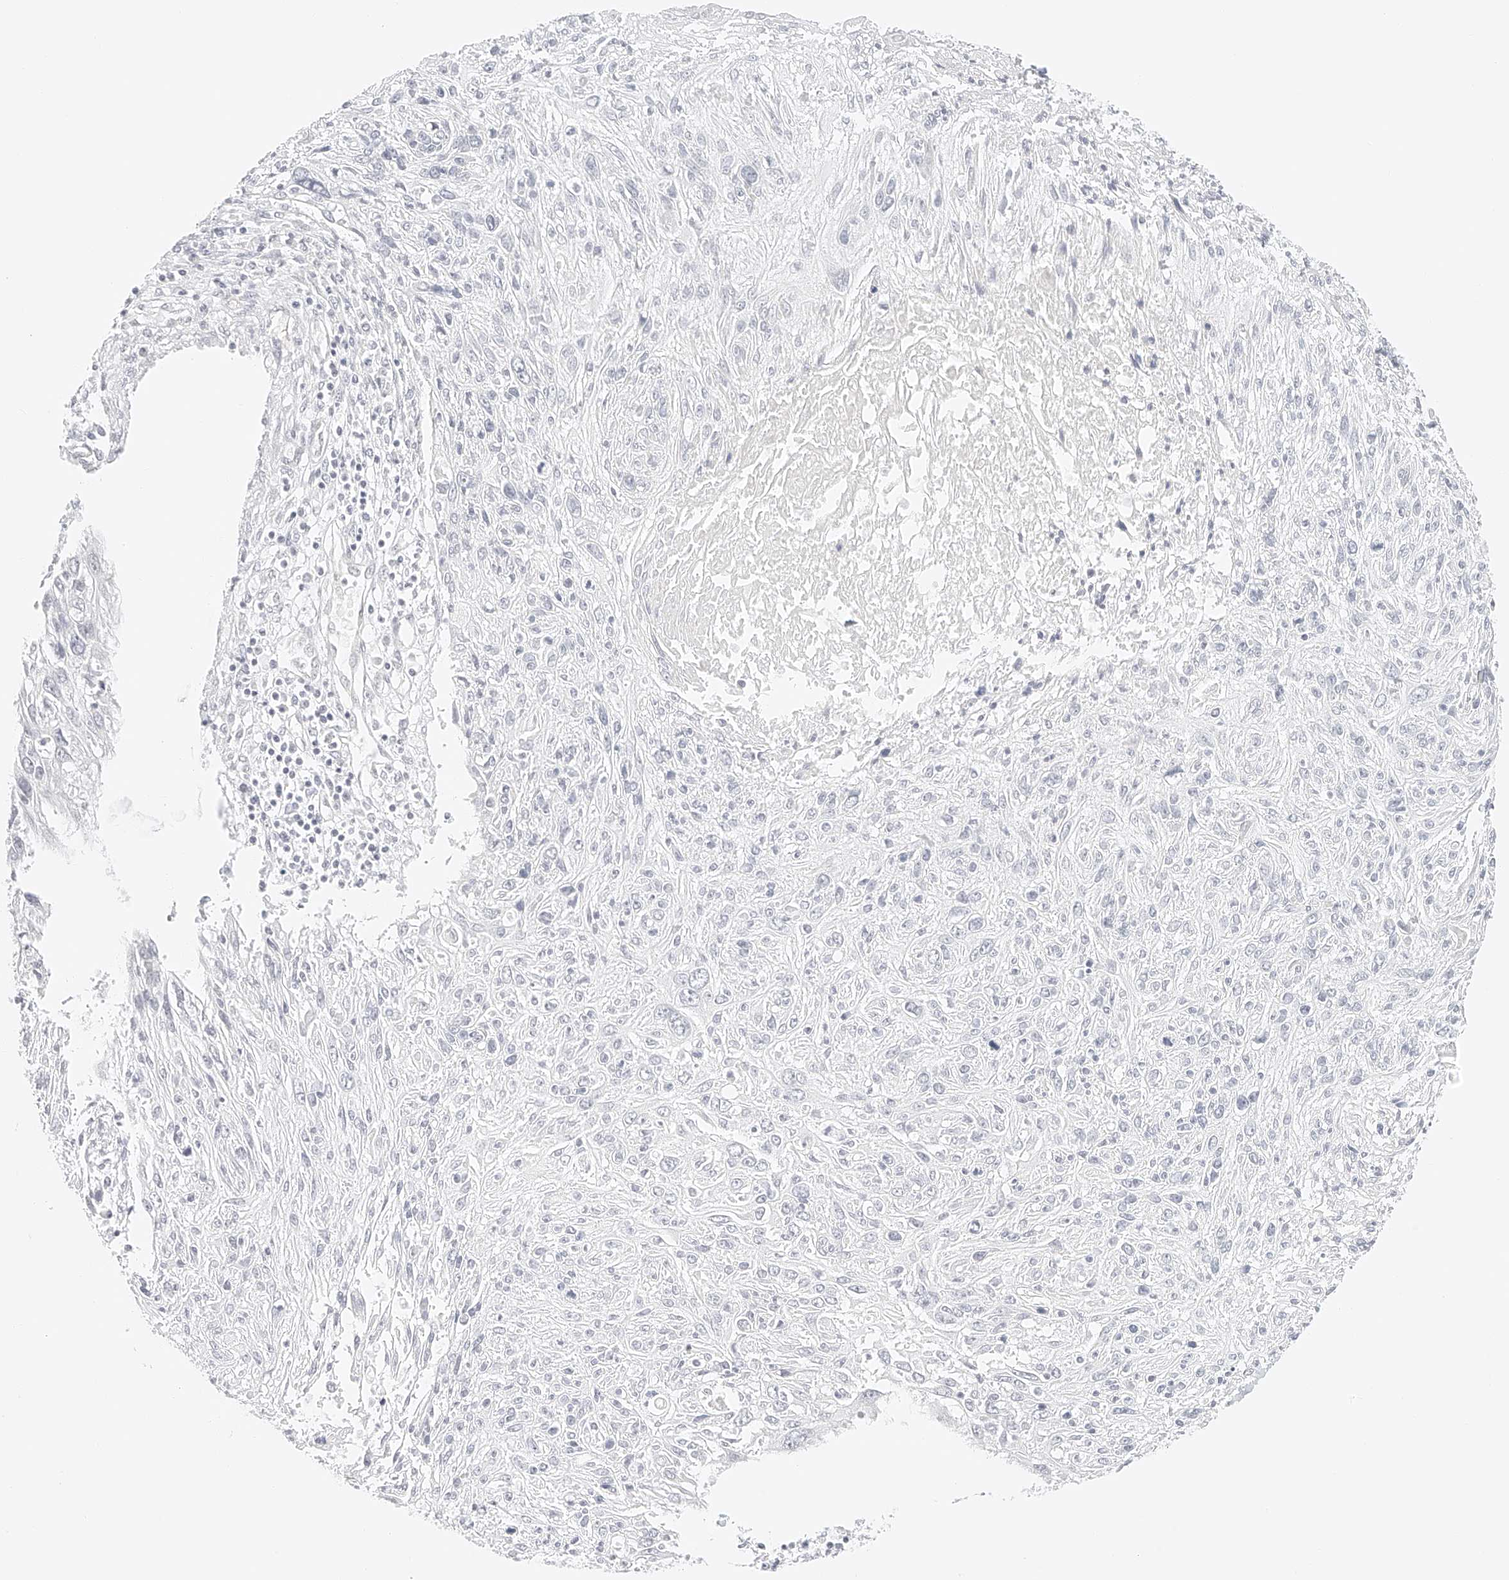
{"staining": {"intensity": "negative", "quantity": "none", "location": "none"}, "tissue": "cervical cancer", "cell_type": "Tumor cells", "image_type": "cancer", "snomed": [{"axis": "morphology", "description": "Squamous cell carcinoma, NOS"}, {"axis": "topography", "description": "Cervix"}], "caption": "Cervical squamous cell carcinoma stained for a protein using immunohistochemistry (IHC) displays no positivity tumor cells.", "gene": "ZFP69", "patient": {"sex": "female", "age": 51}}